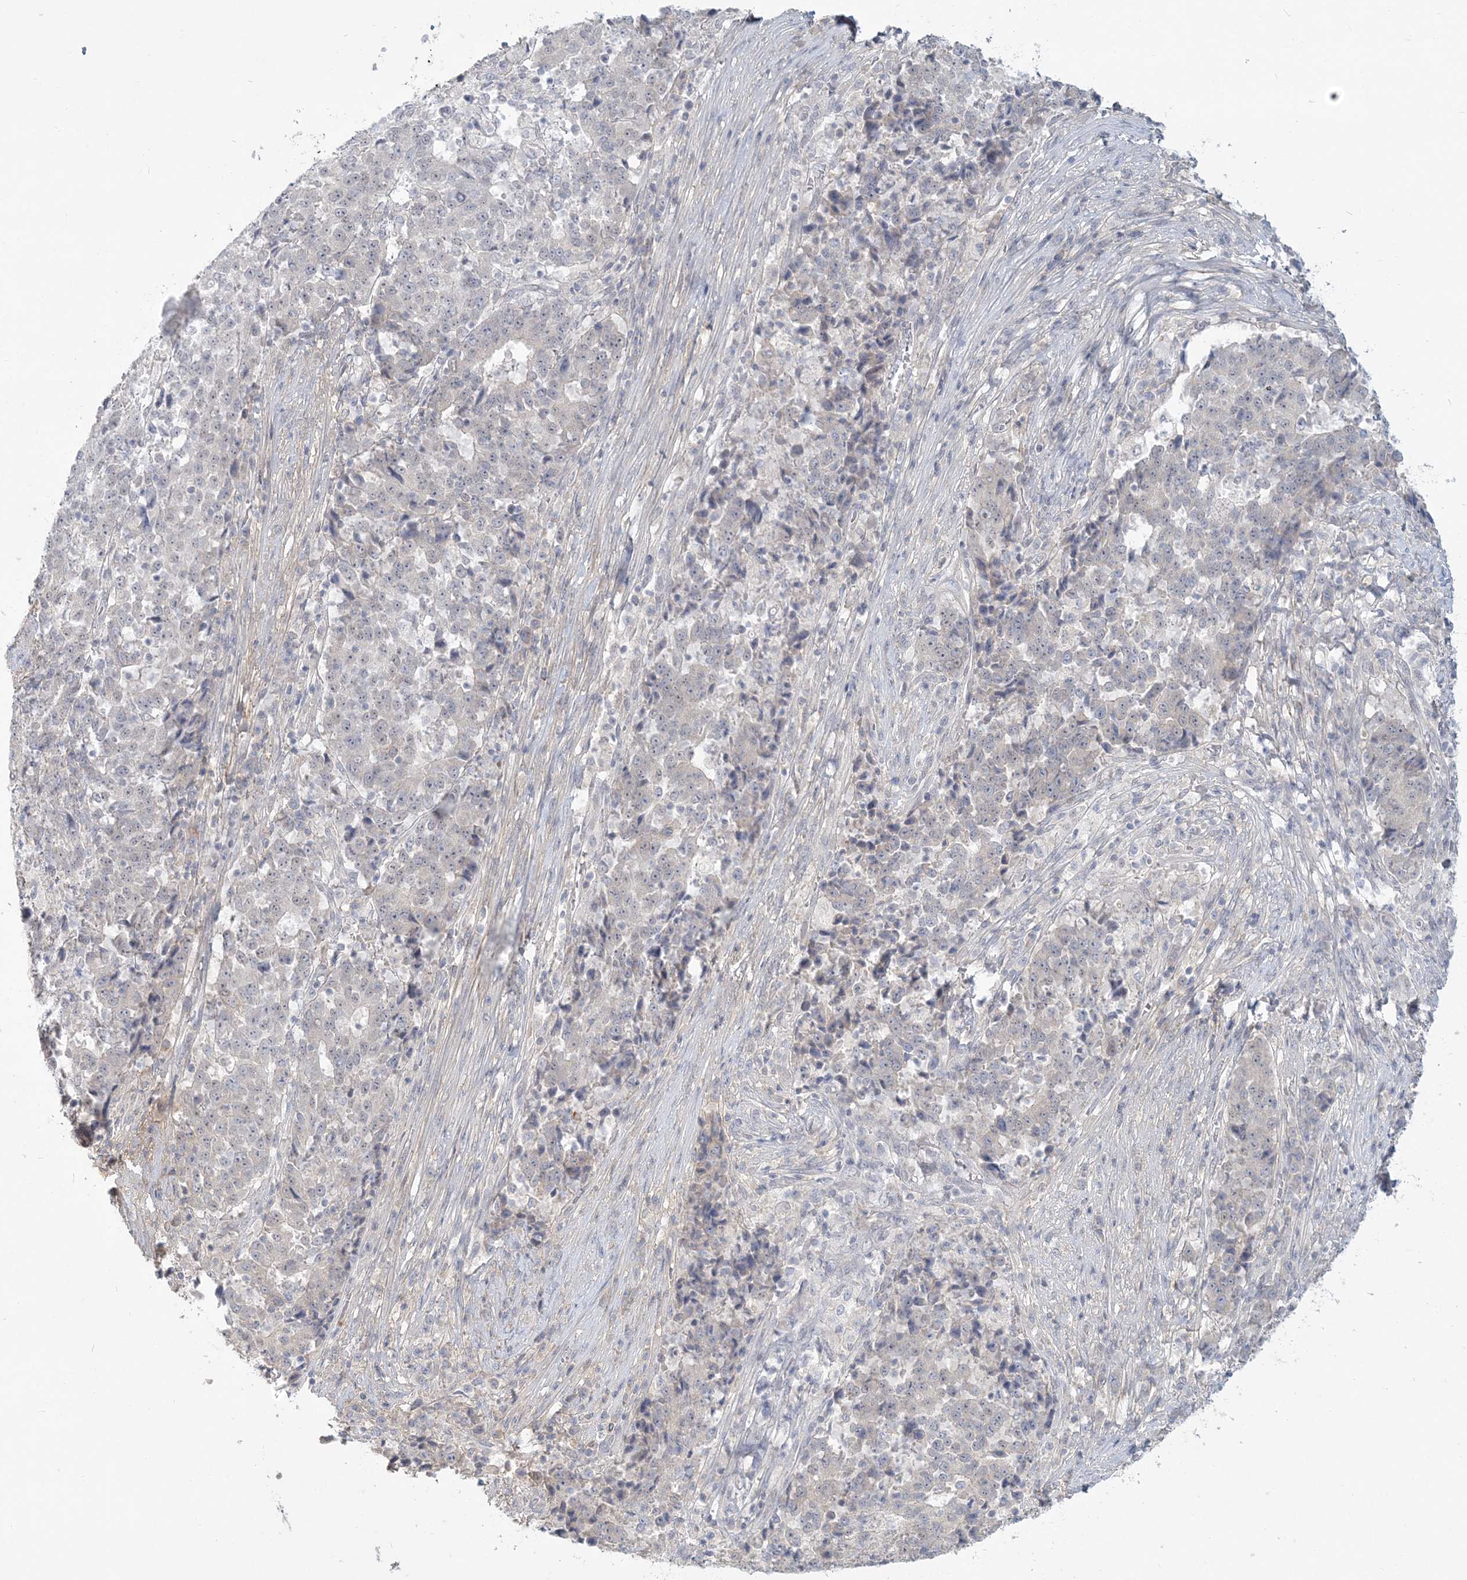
{"staining": {"intensity": "negative", "quantity": "none", "location": "none"}, "tissue": "stomach cancer", "cell_type": "Tumor cells", "image_type": "cancer", "snomed": [{"axis": "morphology", "description": "Adenocarcinoma, NOS"}, {"axis": "topography", "description": "Stomach"}], "caption": "Immunohistochemistry (IHC) histopathology image of neoplastic tissue: stomach cancer (adenocarcinoma) stained with DAB (3,3'-diaminobenzidine) shows no significant protein positivity in tumor cells. (Immunohistochemistry, brightfield microscopy, high magnification).", "gene": "ANKS1A", "patient": {"sex": "male", "age": 59}}